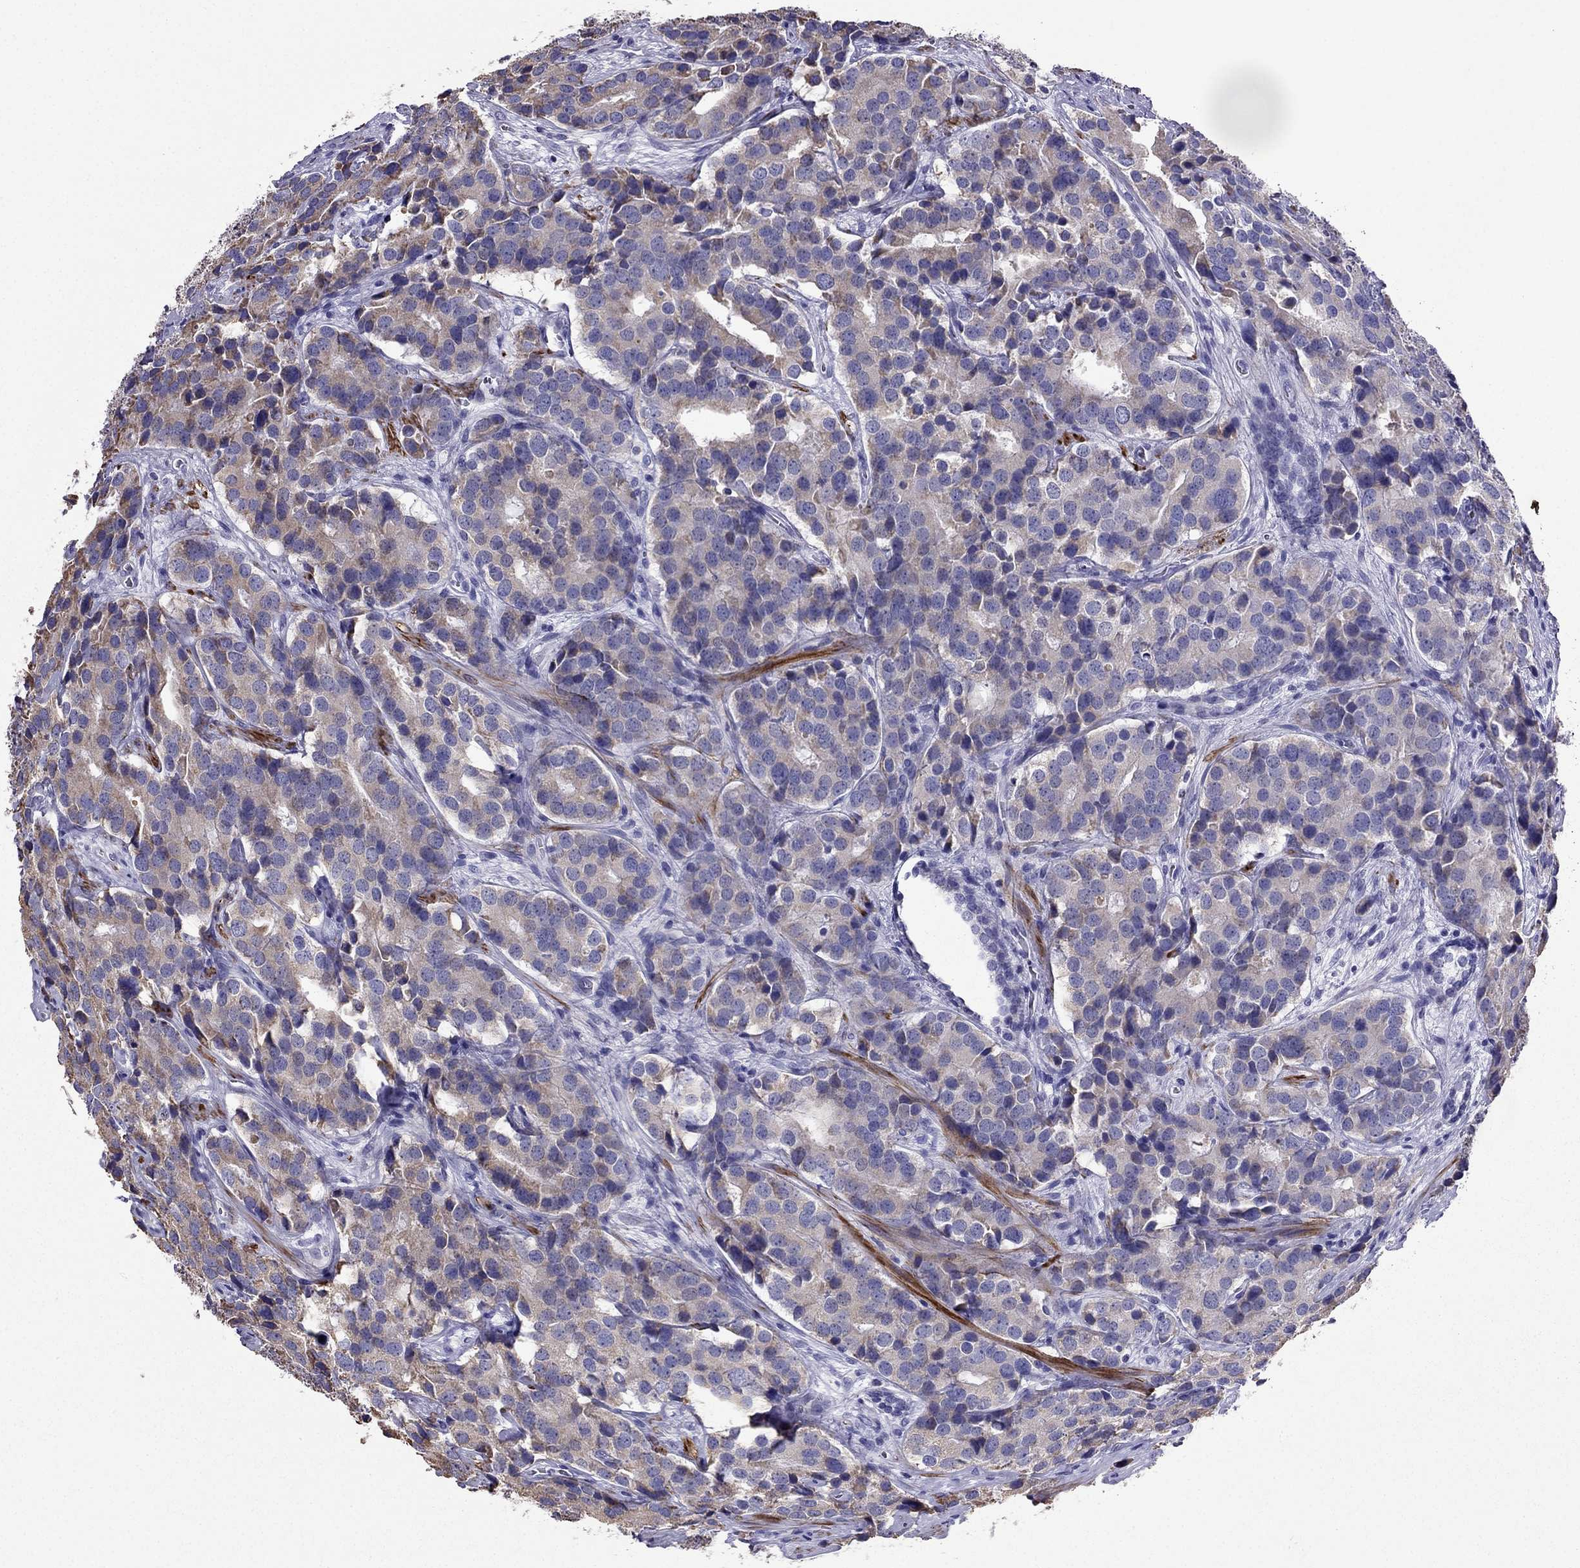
{"staining": {"intensity": "weak", "quantity": "25%-75%", "location": "cytoplasmic/membranous"}, "tissue": "prostate cancer", "cell_type": "Tumor cells", "image_type": "cancer", "snomed": [{"axis": "morphology", "description": "Adenocarcinoma, NOS"}, {"axis": "topography", "description": "Prostate and seminal vesicle, NOS"}], "caption": "High-power microscopy captured an immunohistochemistry (IHC) micrograph of prostate adenocarcinoma, revealing weak cytoplasmic/membranous positivity in about 25%-75% of tumor cells. Immunohistochemistry (ihc) stains the protein in brown and the nuclei are stained blue.", "gene": "DSC1", "patient": {"sex": "male", "age": 63}}